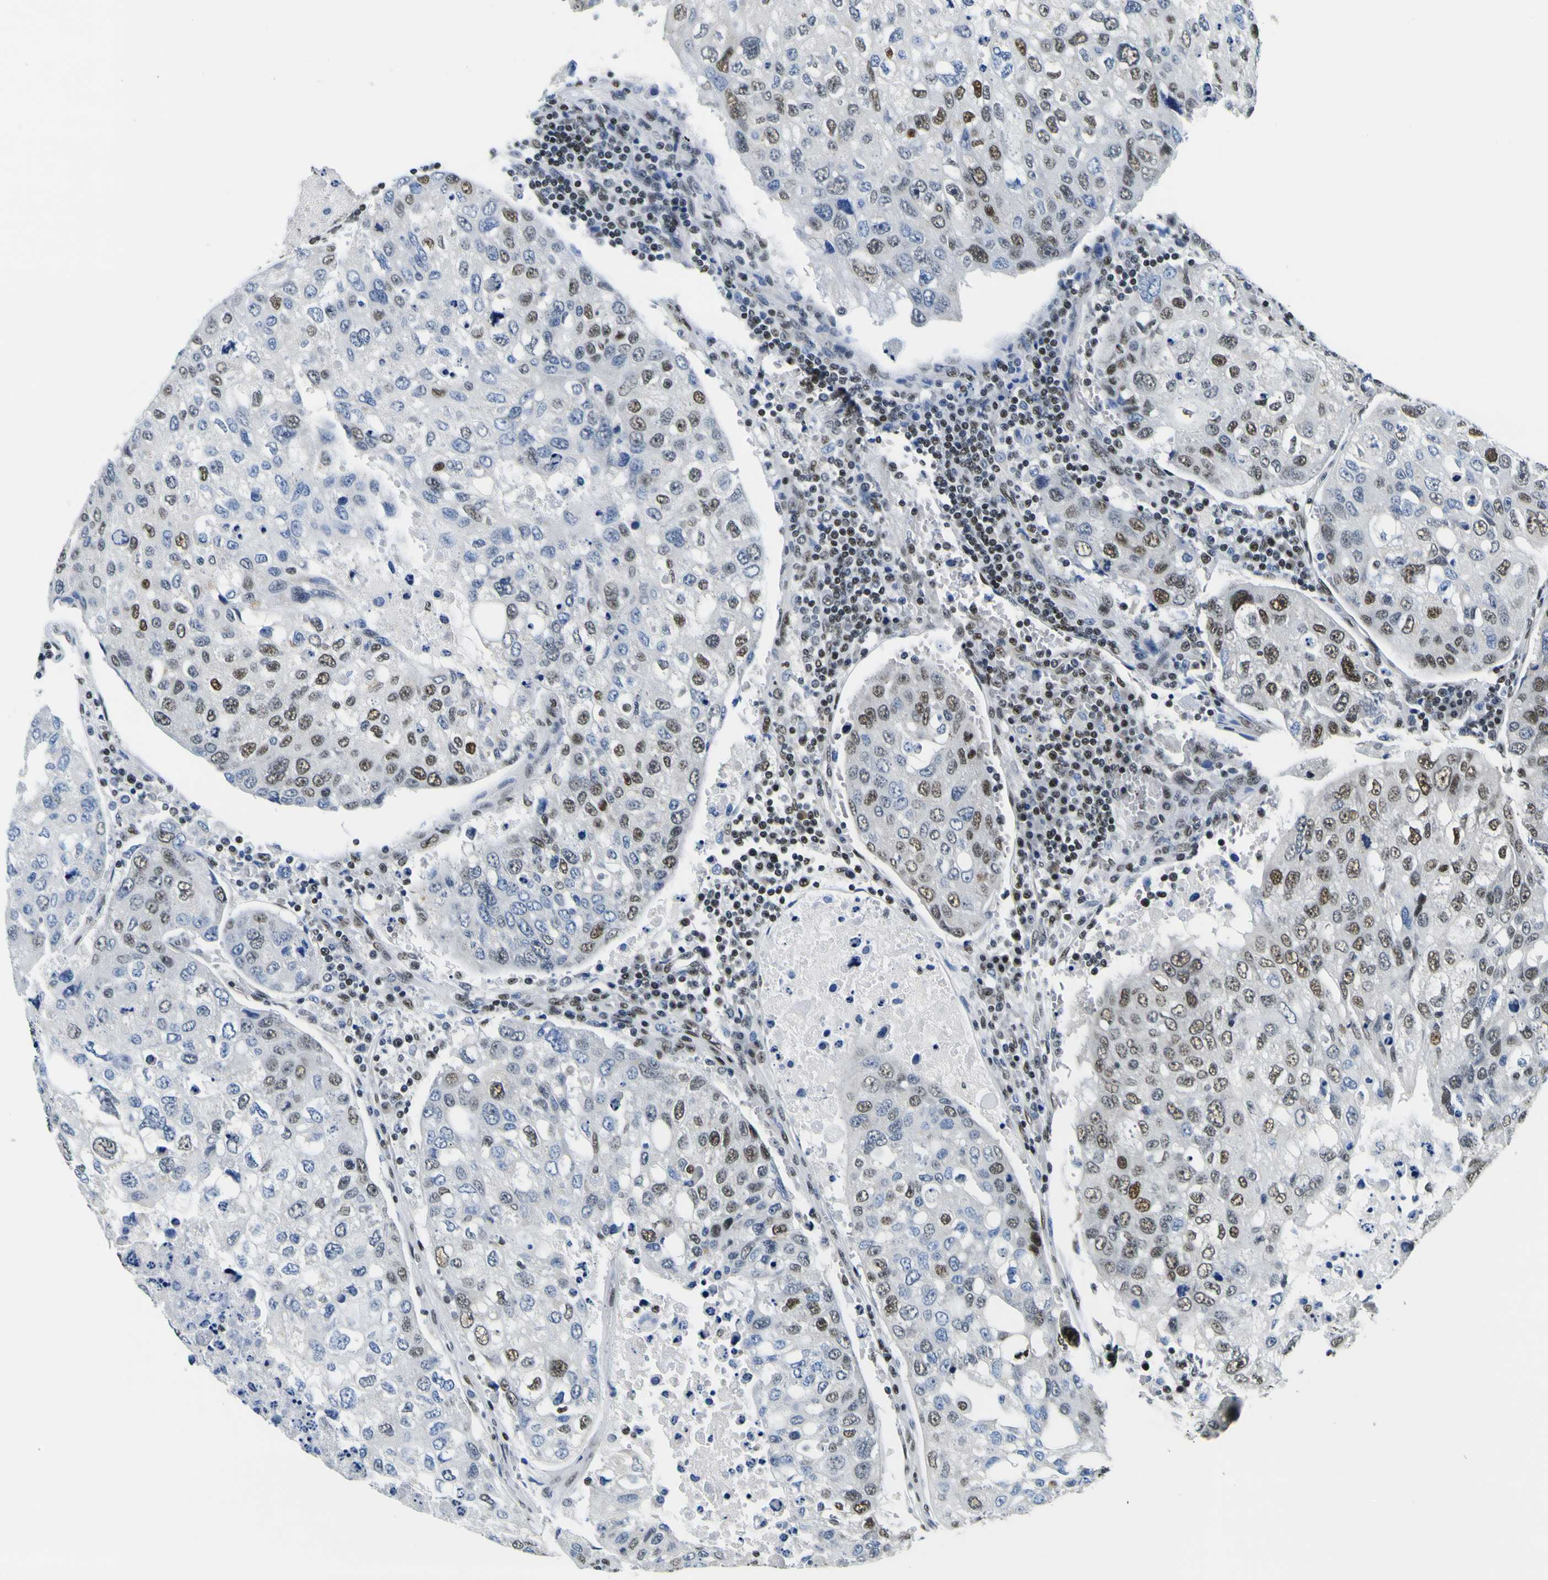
{"staining": {"intensity": "moderate", "quantity": "25%-75%", "location": "nuclear"}, "tissue": "urothelial cancer", "cell_type": "Tumor cells", "image_type": "cancer", "snomed": [{"axis": "morphology", "description": "Urothelial carcinoma, High grade"}, {"axis": "topography", "description": "Lymph node"}, {"axis": "topography", "description": "Urinary bladder"}], "caption": "Tumor cells reveal moderate nuclear staining in approximately 25%-75% of cells in high-grade urothelial carcinoma.", "gene": "SP1", "patient": {"sex": "male", "age": 51}}